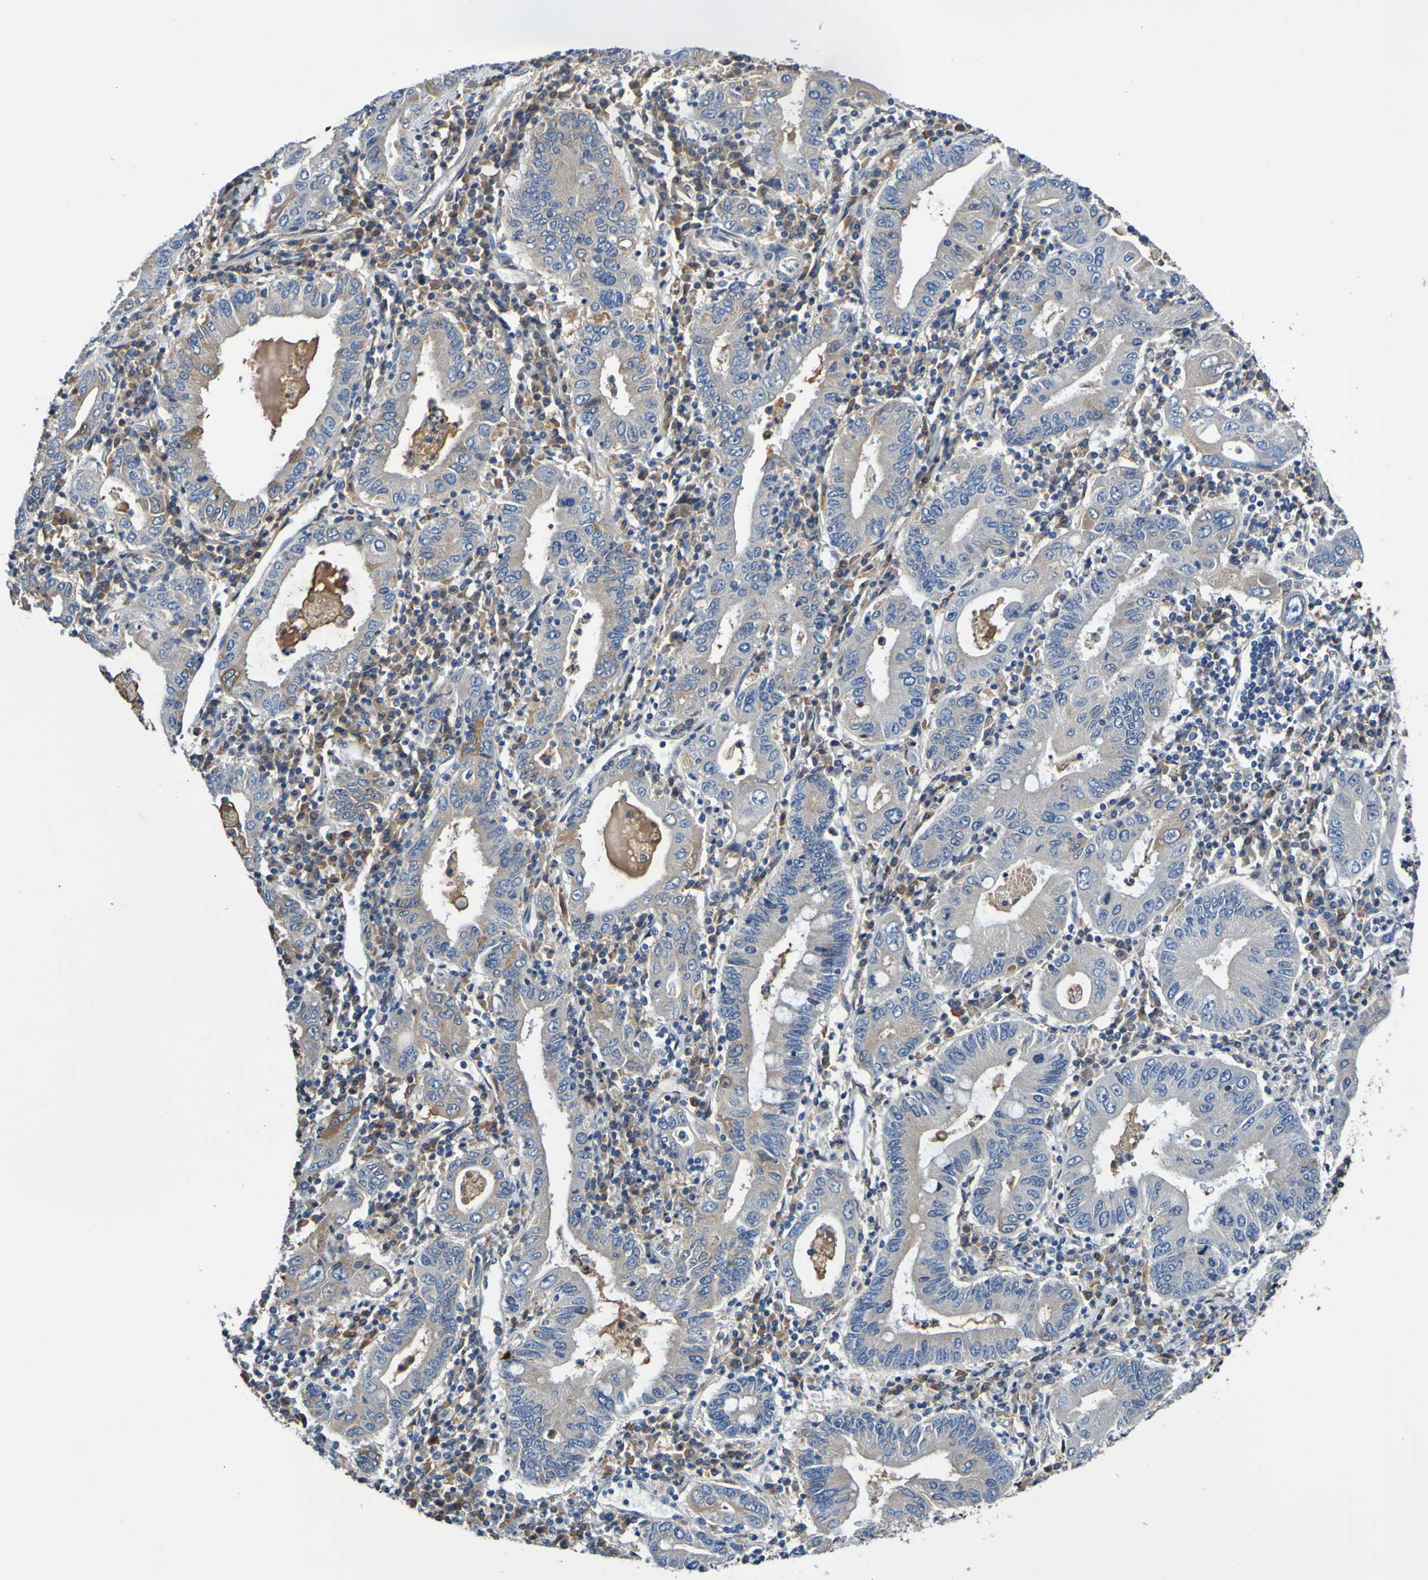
{"staining": {"intensity": "weak", "quantity": ">75%", "location": "cytoplasmic/membranous"}, "tissue": "stomach cancer", "cell_type": "Tumor cells", "image_type": "cancer", "snomed": [{"axis": "morphology", "description": "Normal tissue, NOS"}, {"axis": "morphology", "description": "Adenocarcinoma, NOS"}, {"axis": "topography", "description": "Esophagus"}, {"axis": "topography", "description": "Stomach, upper"}, {"axis": "topography", "description": "Peripheral nerve tissue"}], "caption": "There is low levels of weak cytoplasmic/membranous expression in tumor cells of stomach cancer, as demonstrated by immunohistochemical staining (brown color).", "gene": "METAP2", "patient": {"sex": "male", "age": 62}}